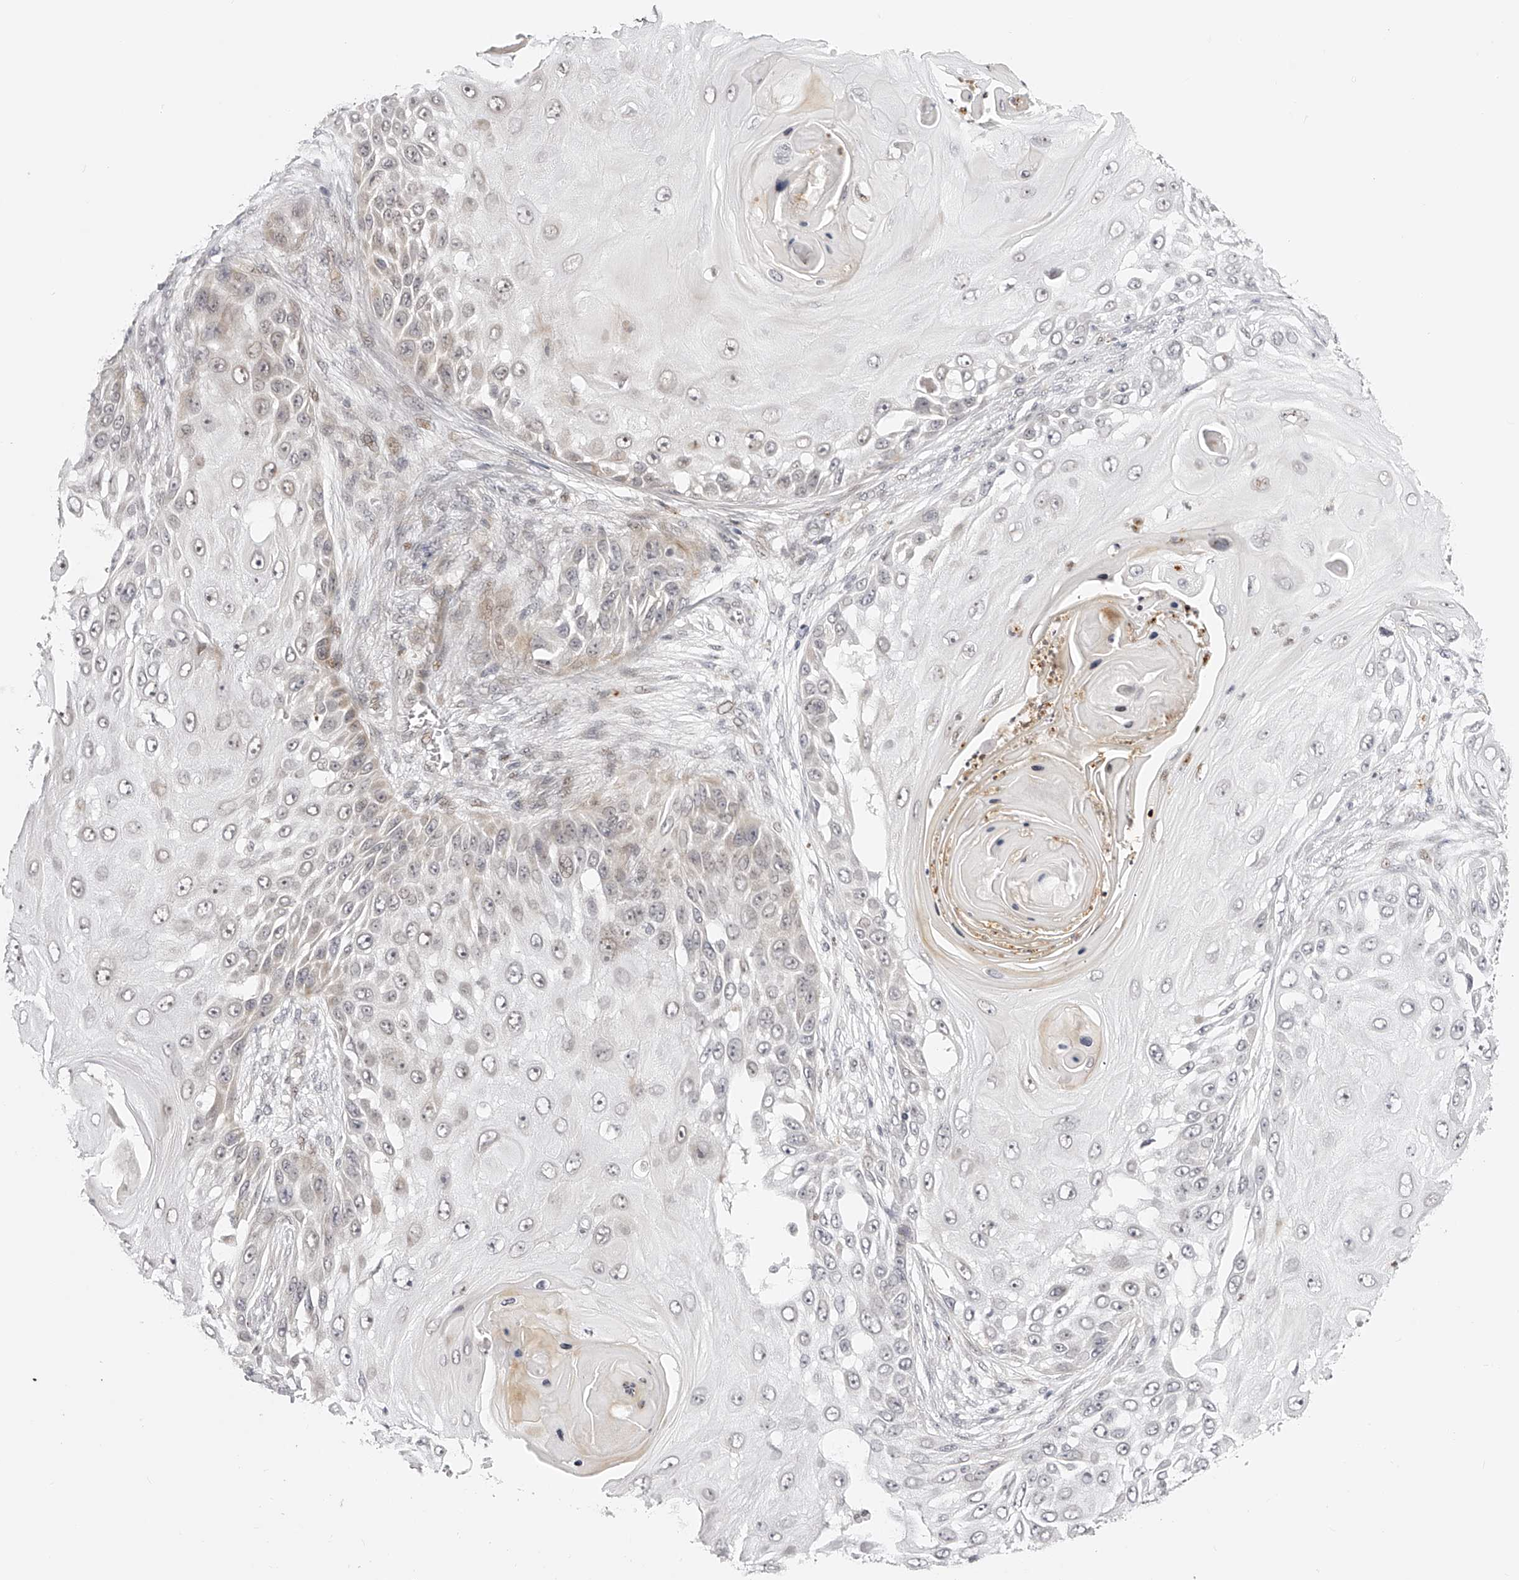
{"staining": {"intensity": "negative", "quantity": "none", "location": "none"}, "tissue": "skin cancer", "cell_type": "Tumor cells", "image_type": "cancer", "snomed": [{"axis": "morphology", "description": "Squamous cell carcinoma, NOS"}, {"axis": "topography", "description": "Skin"}], "caption": "High magnification brightfield microscopy of skin cancer (squamous cell carcinoma) stained with DAB (brown) and counterstained with hematoxylin (blue): tumor cells show no significant expression. Nuclei are stained in blue.", "gene": "PLEKHG1", "patient": {"sex": "female", "age": 44}}